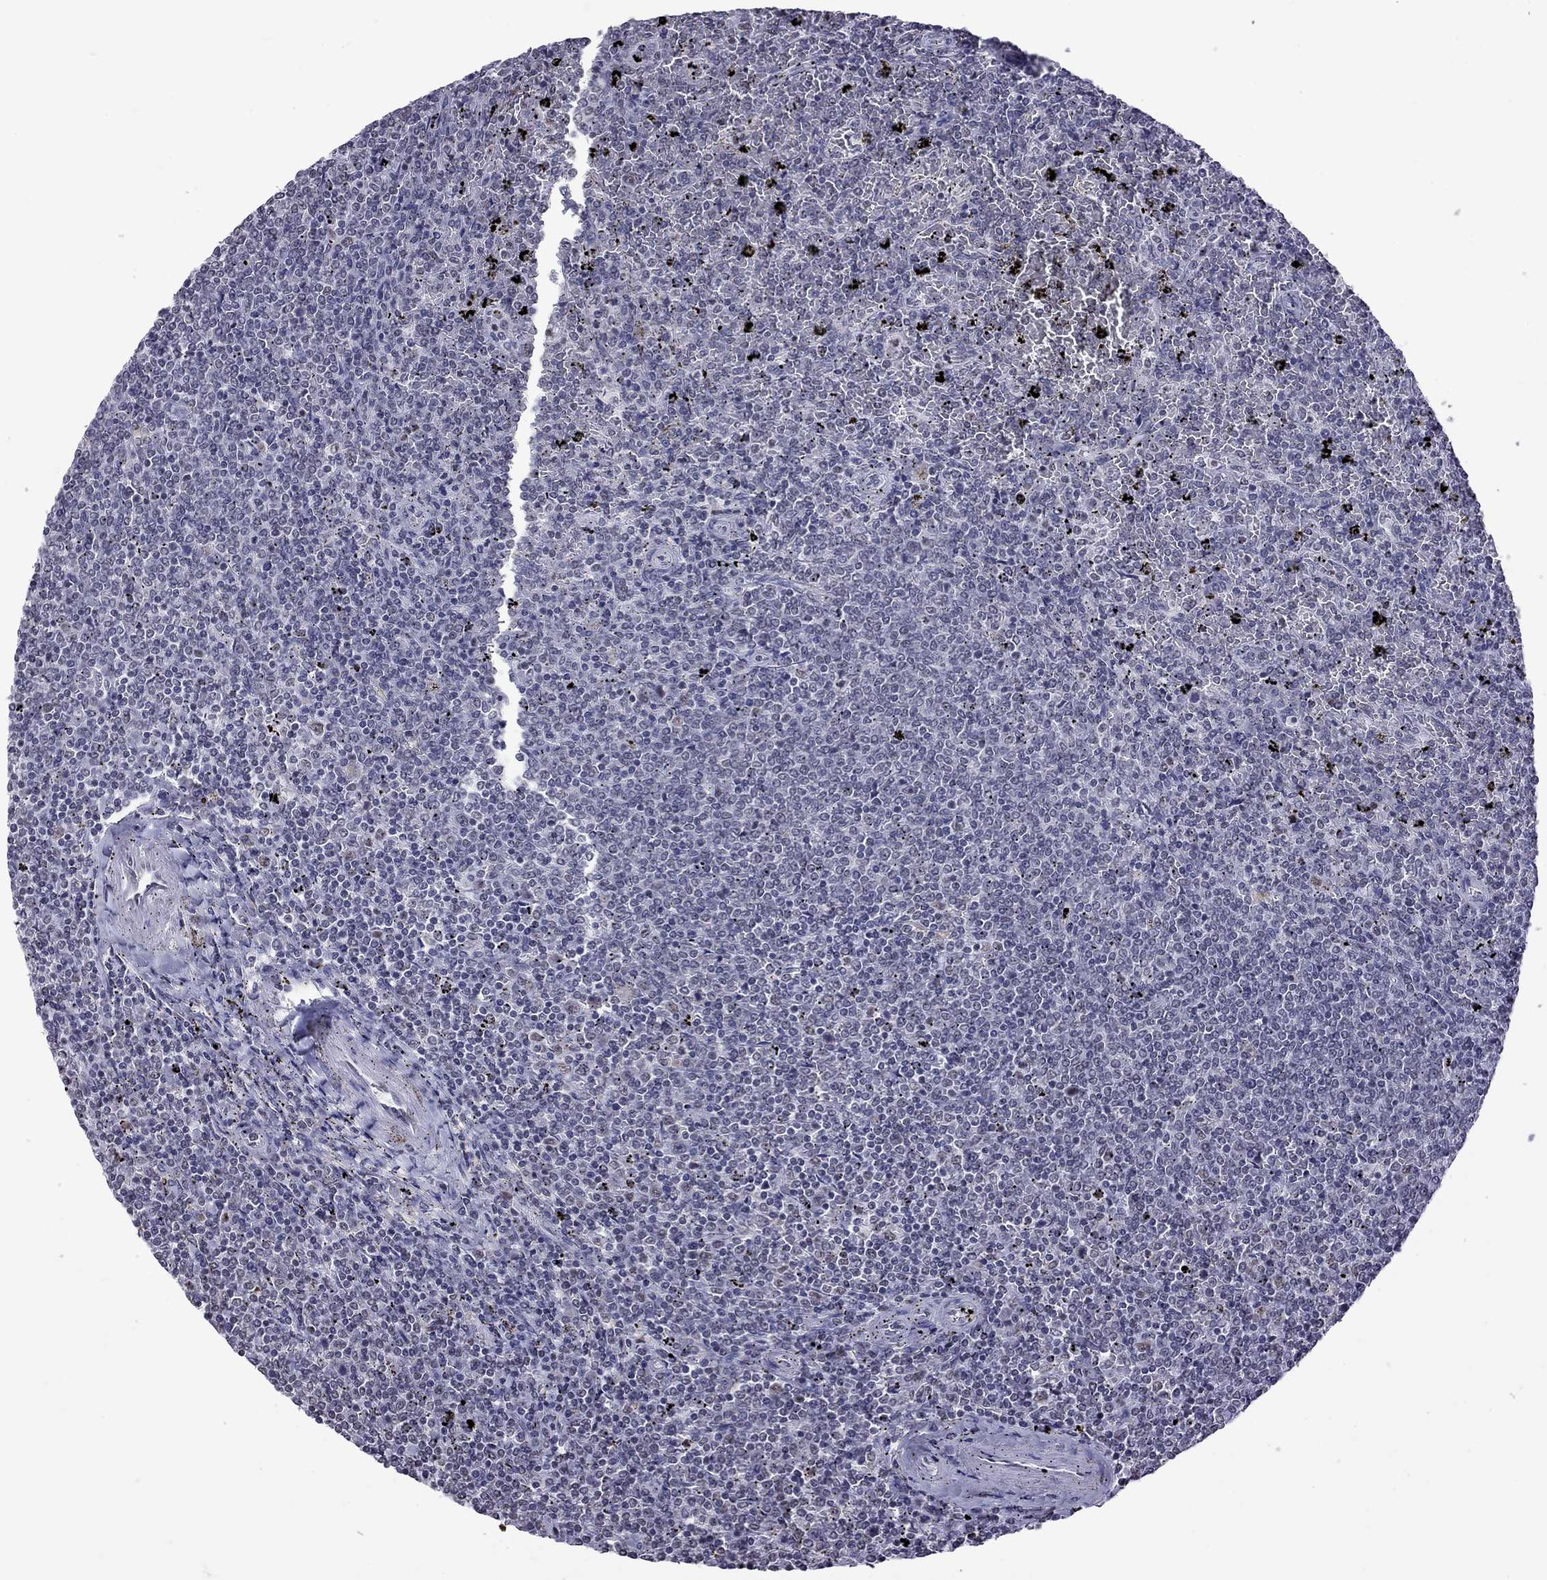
{"staining": {"intensity": "negative", "quantity": "none", "location": "none"}, "tissue": "lymphoma", "cell_type": "Tumor cells", "image_type": "cancer", "snomed": [{"axis": "morphology", "description": "Malignant lymphoma, non-Hodgkin's type, Low grade"}, {"axis": "topography", "description": "Spleen"}], "caption": "An immunohistochemistry photomicrograph of lymphoma is shown. There is no staining in tumor cells of lymphoma.", "gene": "PPP1R3A", "patient": {"sex": "female", "age": 77}}